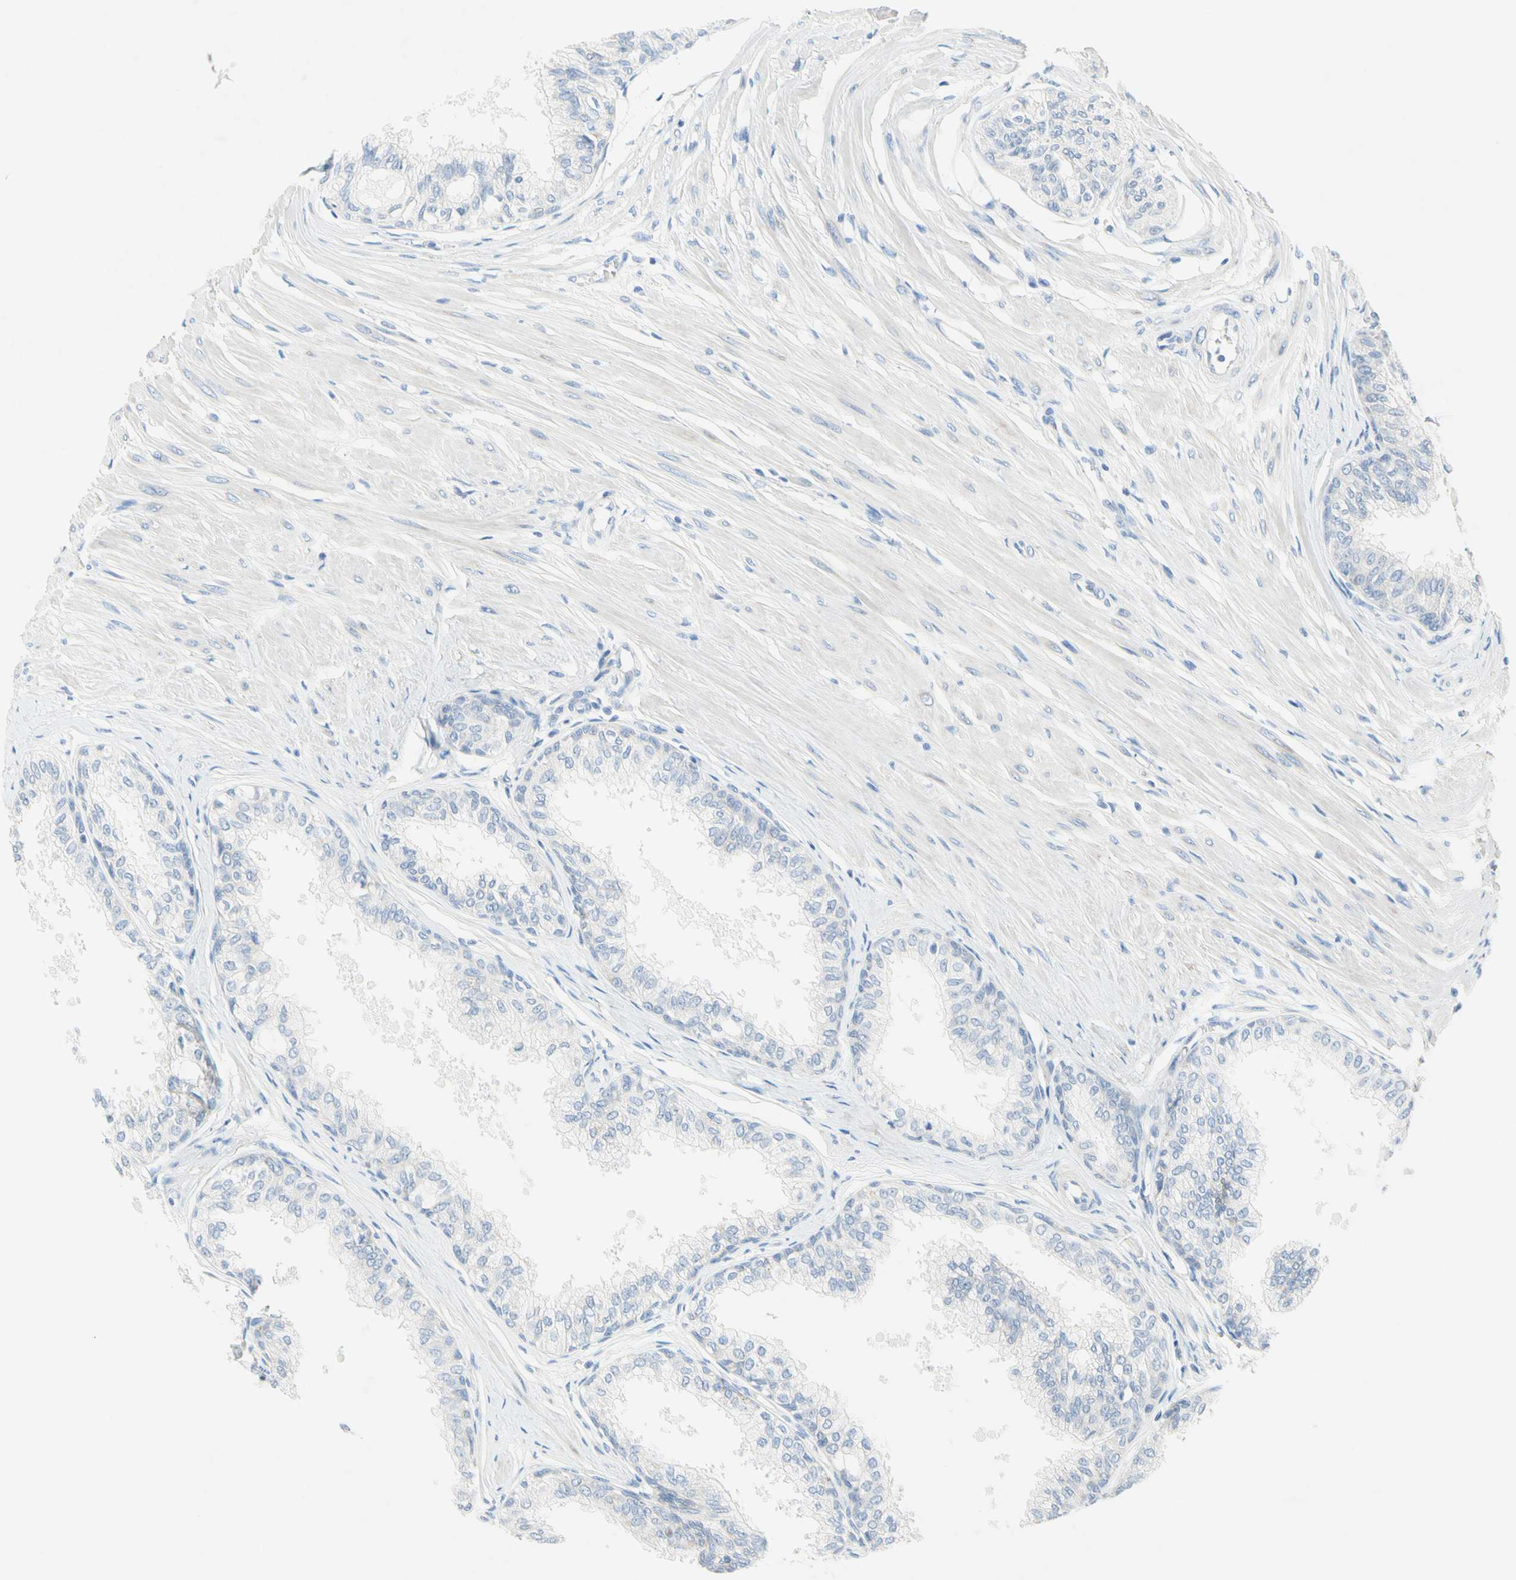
{"staining": {"intensity": "weak", "quantity": "25%-75%", "location": "cytoplasmic/membranous"}, "tissue": "prostate", "cell_type": "Glandular cells", "image_type": "normal", "snomed": [{"axis": "morphology", "description": "Normal tissue, NOS"}, {"axis": "topography", "description": "Prostate"}, {"axis": "topography", "description": "Seminal veicle"}], "caption": "Weak cytoplasmic/membranous staining is identified in about 25%-75% of glandular cells in unremarkable prostate. The staining is performed using DAB (3,3'-diaminobenzidine) brown chromogen to label protein expression. The nuclei are counter-stained blue using hematoxylin.", "gene": "MFF", "patient": {"sex": "male", "age": 60}}